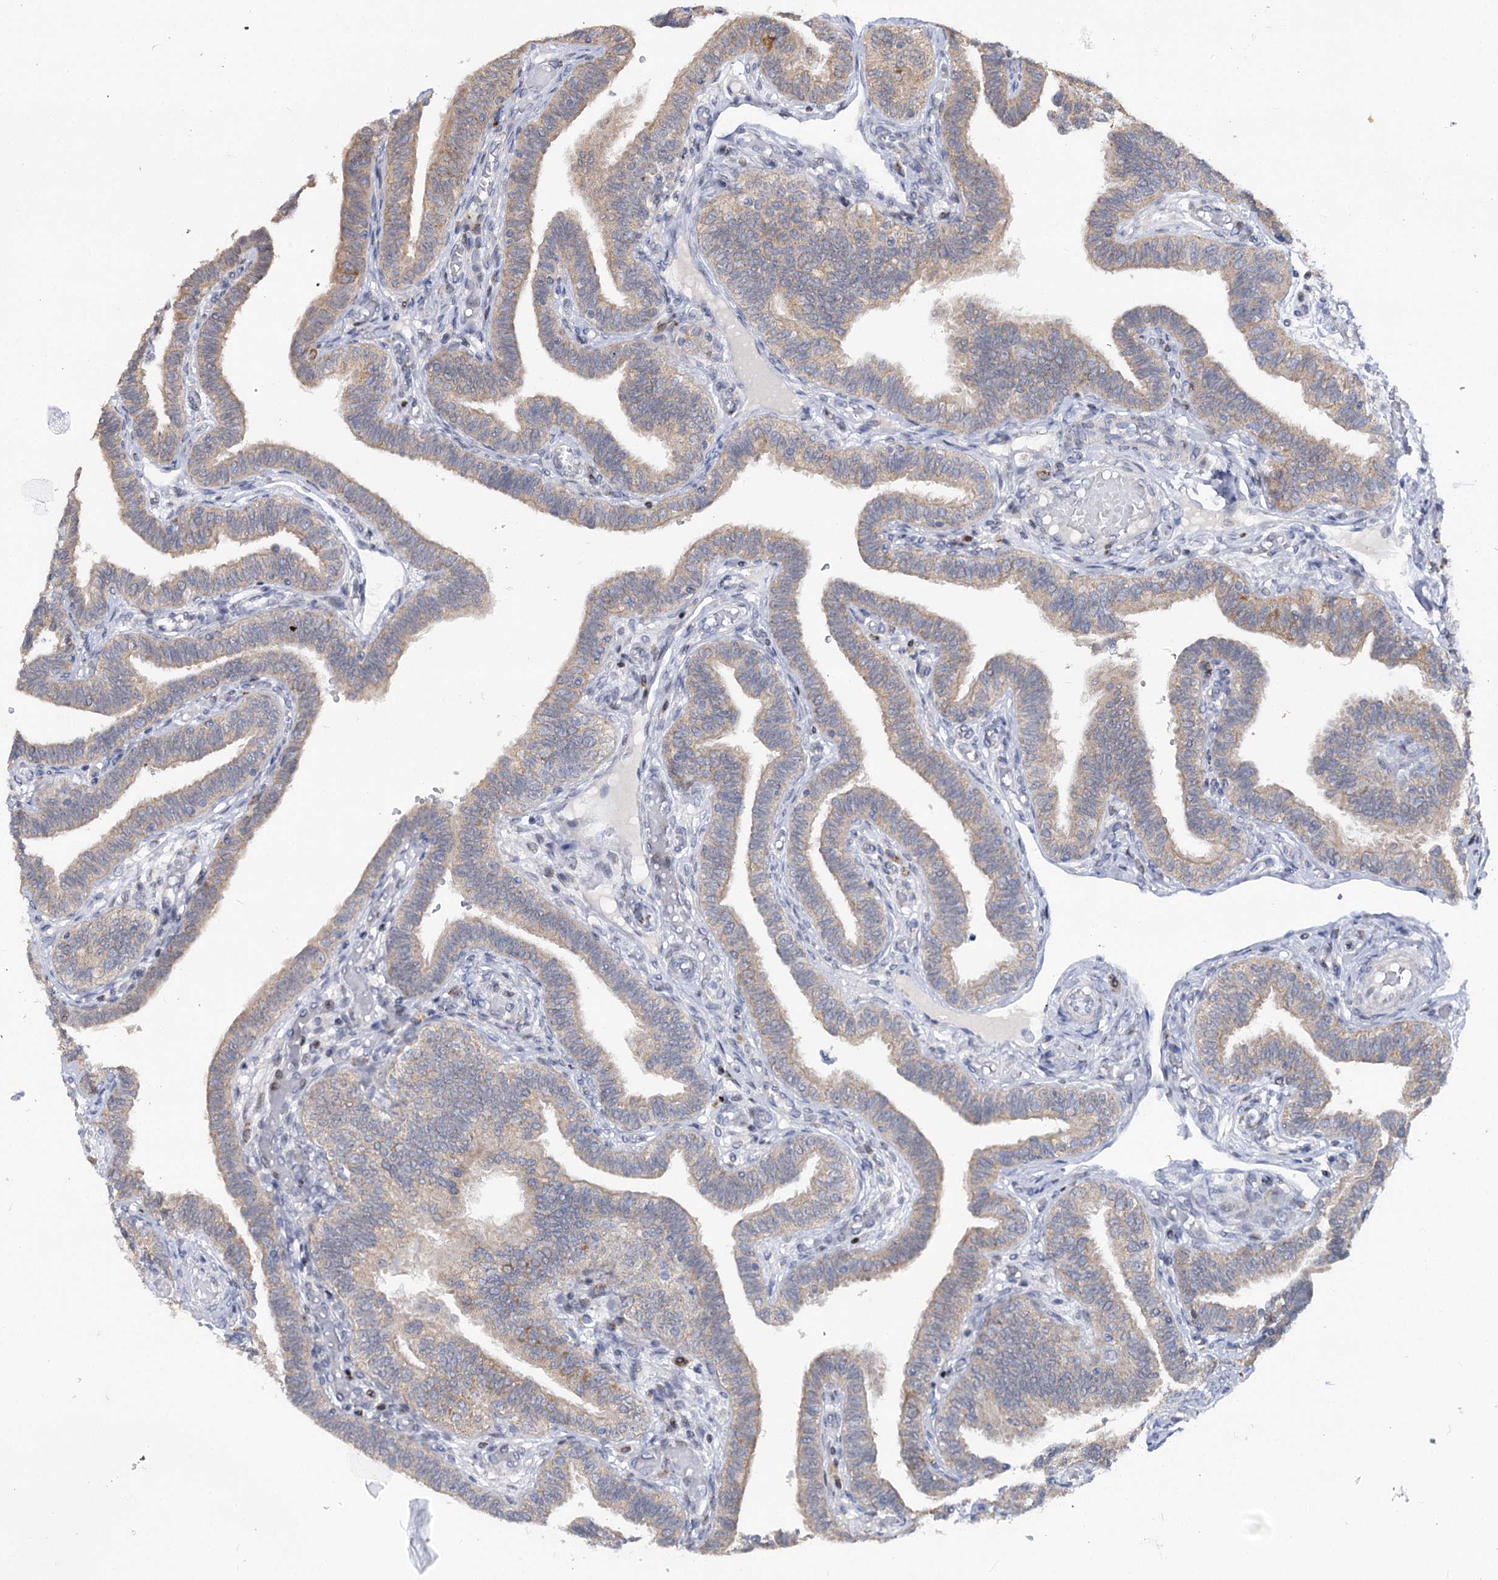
{"staining": {"intensity": "moderate", "quantity": ">75%", "location": "cytoplasmic/membranous"}, "tissue": "fallopian tube", "cell_type": "Glandular cells", "image_type": "normal", "snomed": [{"axis": "morphology", "description": "Normal tissue, NOS"}, {"axis": "topography", "description": "Fallopian tube"}], "caption": "Fallopian tube stained with DAB immunohistochemistry demonstrates medium levels of moderate cytoplasmic/membranous staining in approximately >75% of glandular cells.", "gene": "PTGR1", "patient": {"sex": "female", "age": 39}}